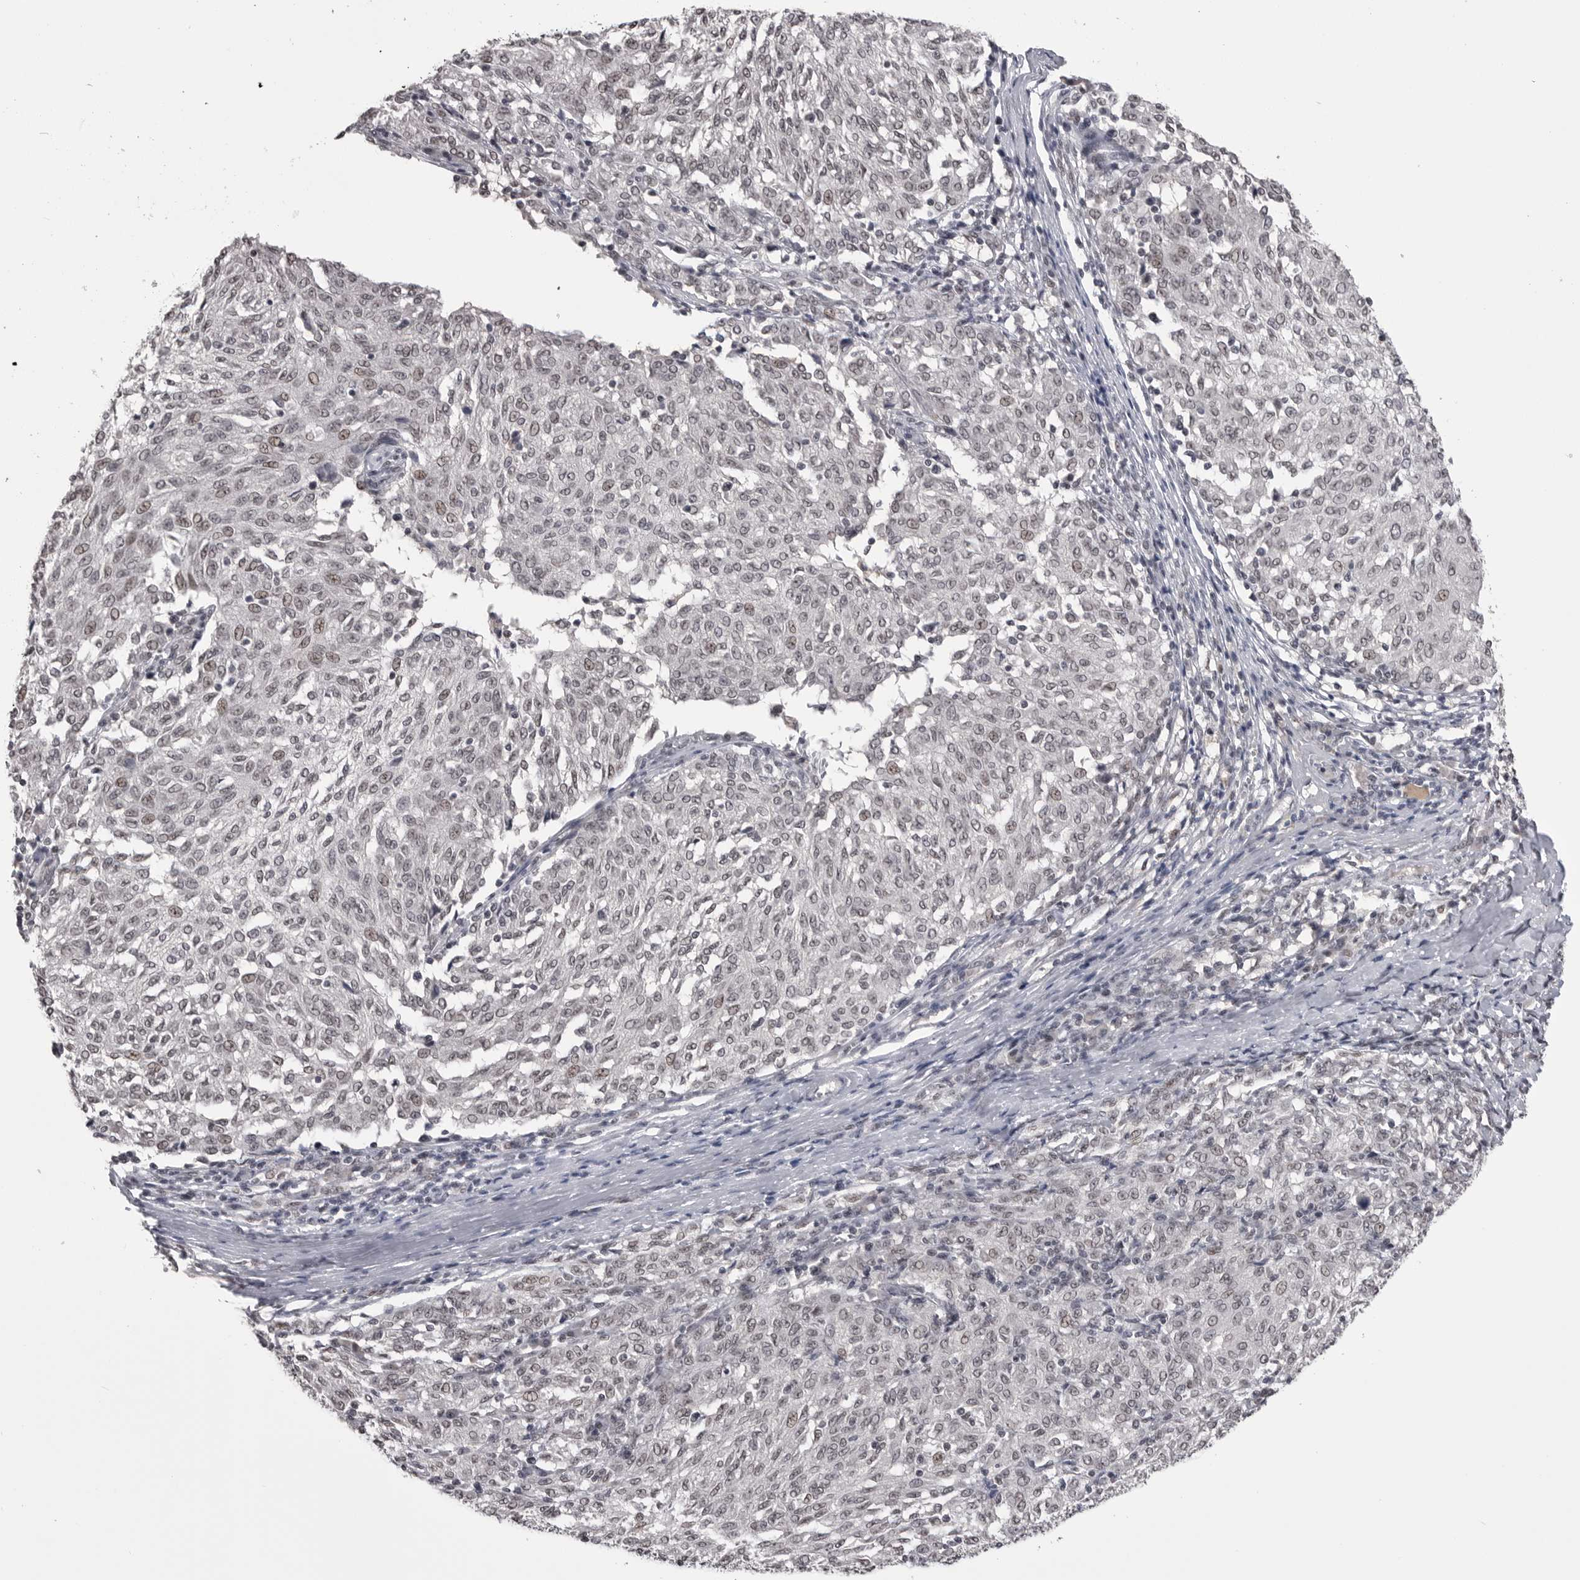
{"staining": {"intensity": "weak", "quantity": ">75%", "location": "nuclear"}, "tissue": "melanoma", "cell_type": "Tumor cells", "image_type": "cancer", "snomed": [{"axis": "morphology", "description": "Malignant melanoma, NOS"}, {"axis": "topography", "description": "Skin"}], "caption": "Malignant melanoma tissue displays weak nuclear expression in about >75% of tumor cells, visualized by immunohistochemistry.", "gene": "DLG2", "patient": {"sex": "female", "age": 72}}